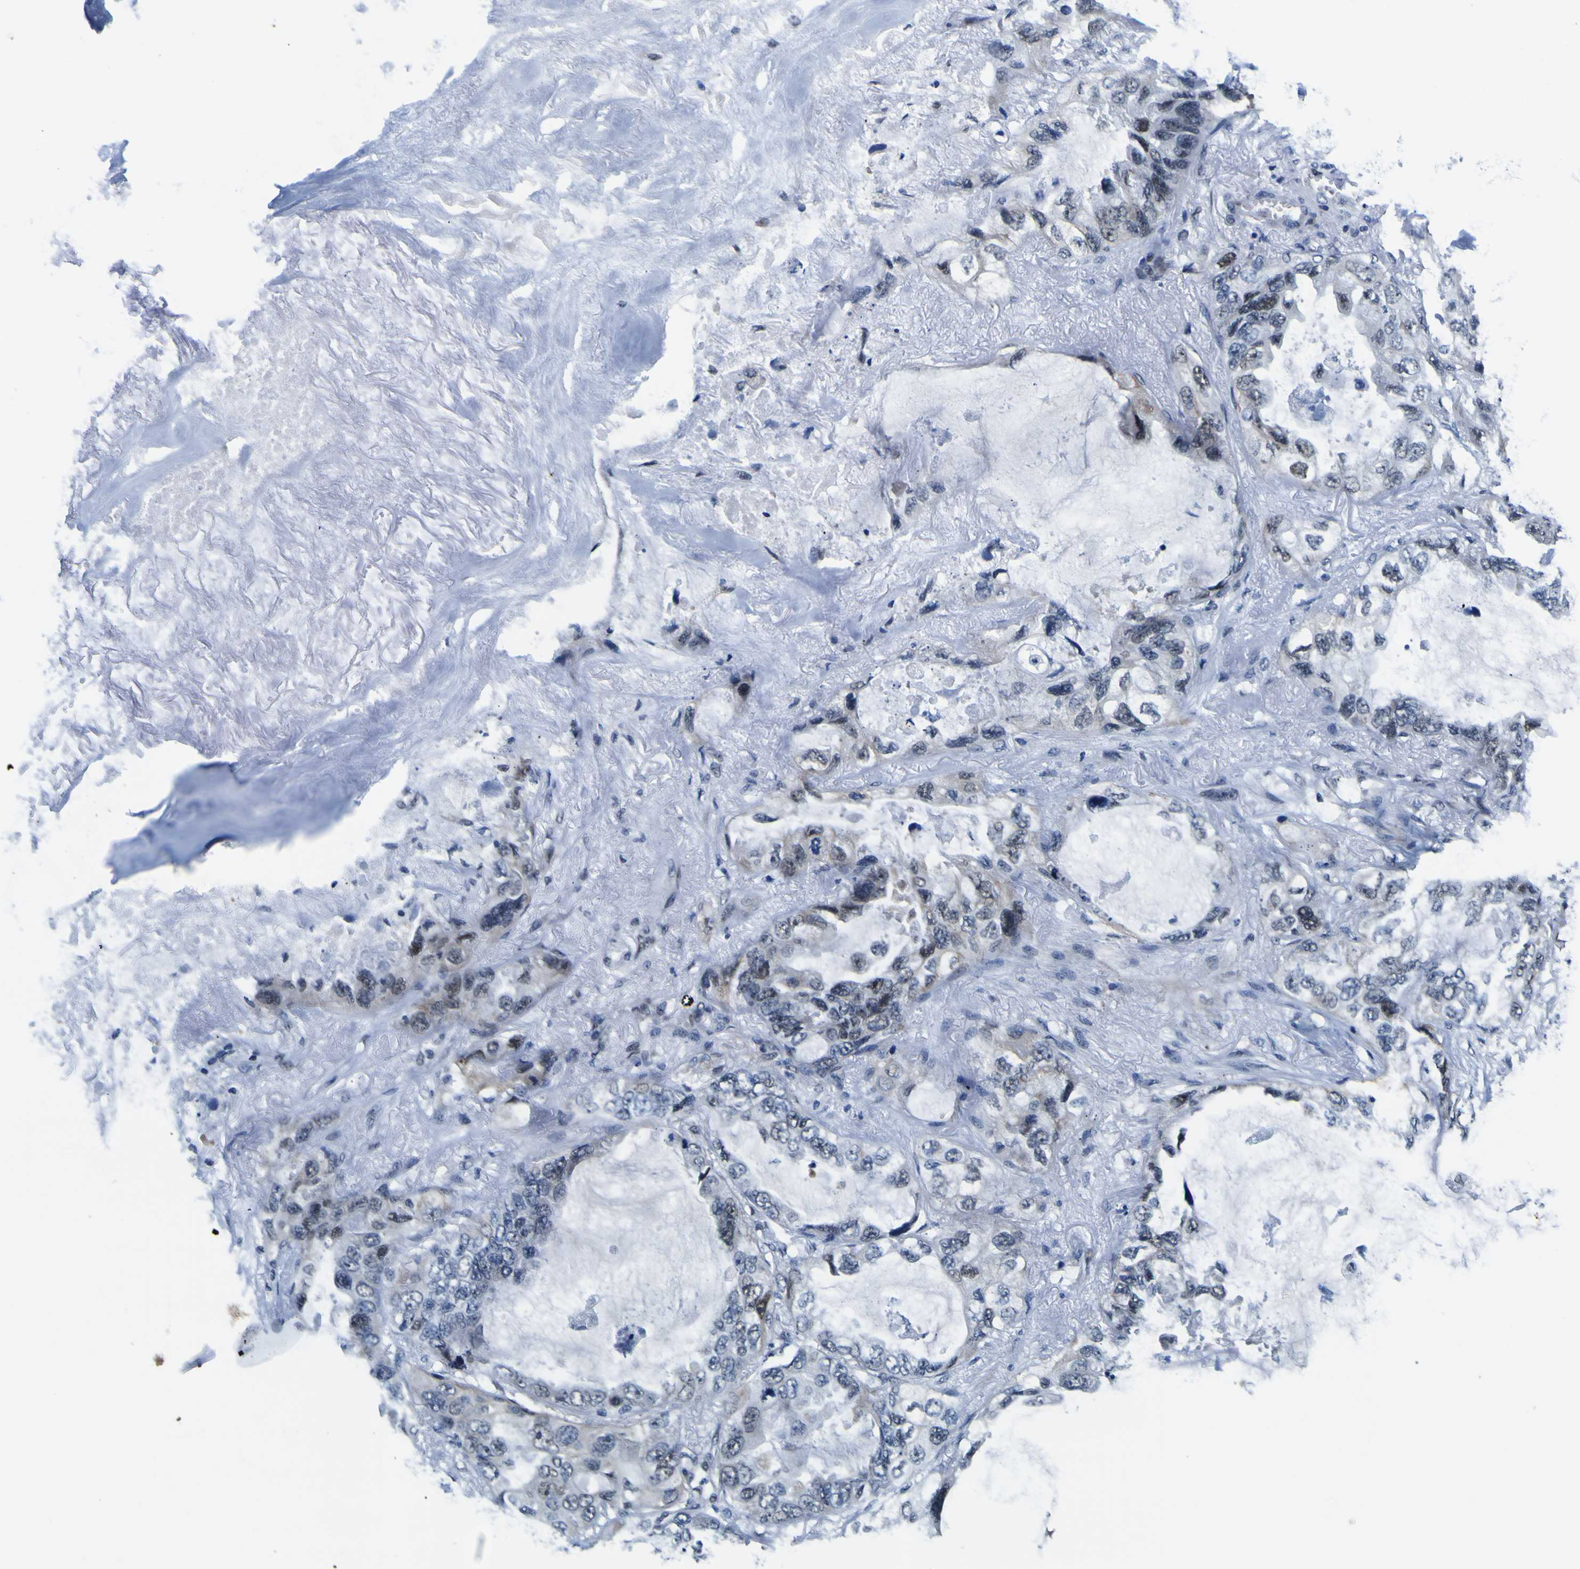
{"staining": {"intensity": "weak", "quantity": "<25%", "location": "nuclear"}, "tissue": "lung cancer", "cell_type": "Tumor cells", "image_type": "cancer", "snomed": [{"axis": "morphology", "description": "Squamous cell carcinoma, NOS"}, {"axis": "topography", "description": "Lung"}], "caption": "There is no significant staining in tumor cells of lung squamous cell carcinoma.", "gene": "CUL4B", "patient": {"sex": "female", "age": 73}}